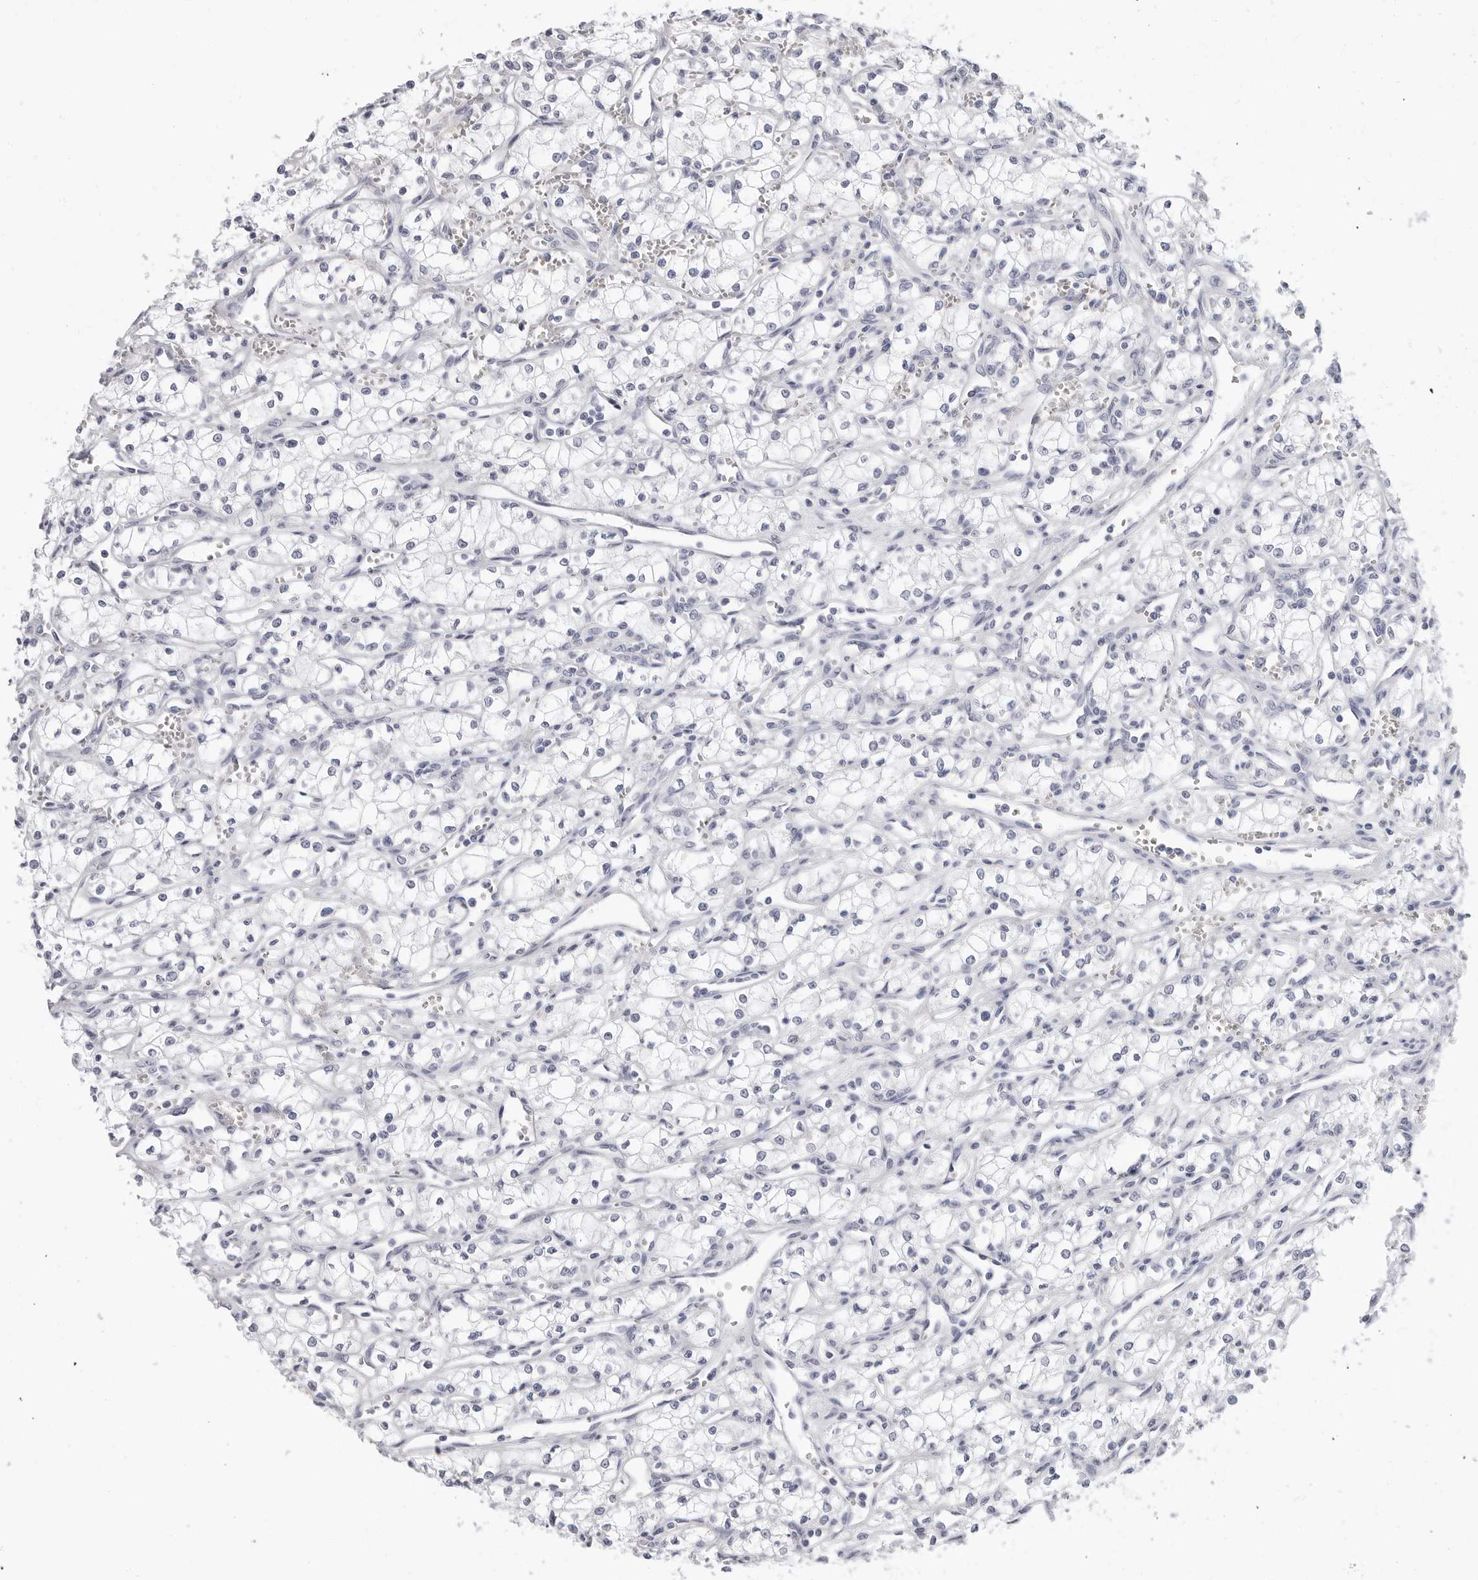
{"staining": {"intensity": "negative", "quantity": "none", "location": "none"}, "tissue": "renal cancer", "cell_type": "Tumor cells", "image_type": "cancer", "snomed": [{"axis": "morphology", "description": "Adenocarcinoma, NOS"}, {"axis": "topography", "description": "Kidney"}], "caption": "DAB (3,3'-diaminobenzidine) immunohistochemical staining of renal cancer (adenocarcinoma) exhibits no significant positivity in tumor cells.", "gene": "ERICH3", "patient": {"sex": "male", "age": 59}}